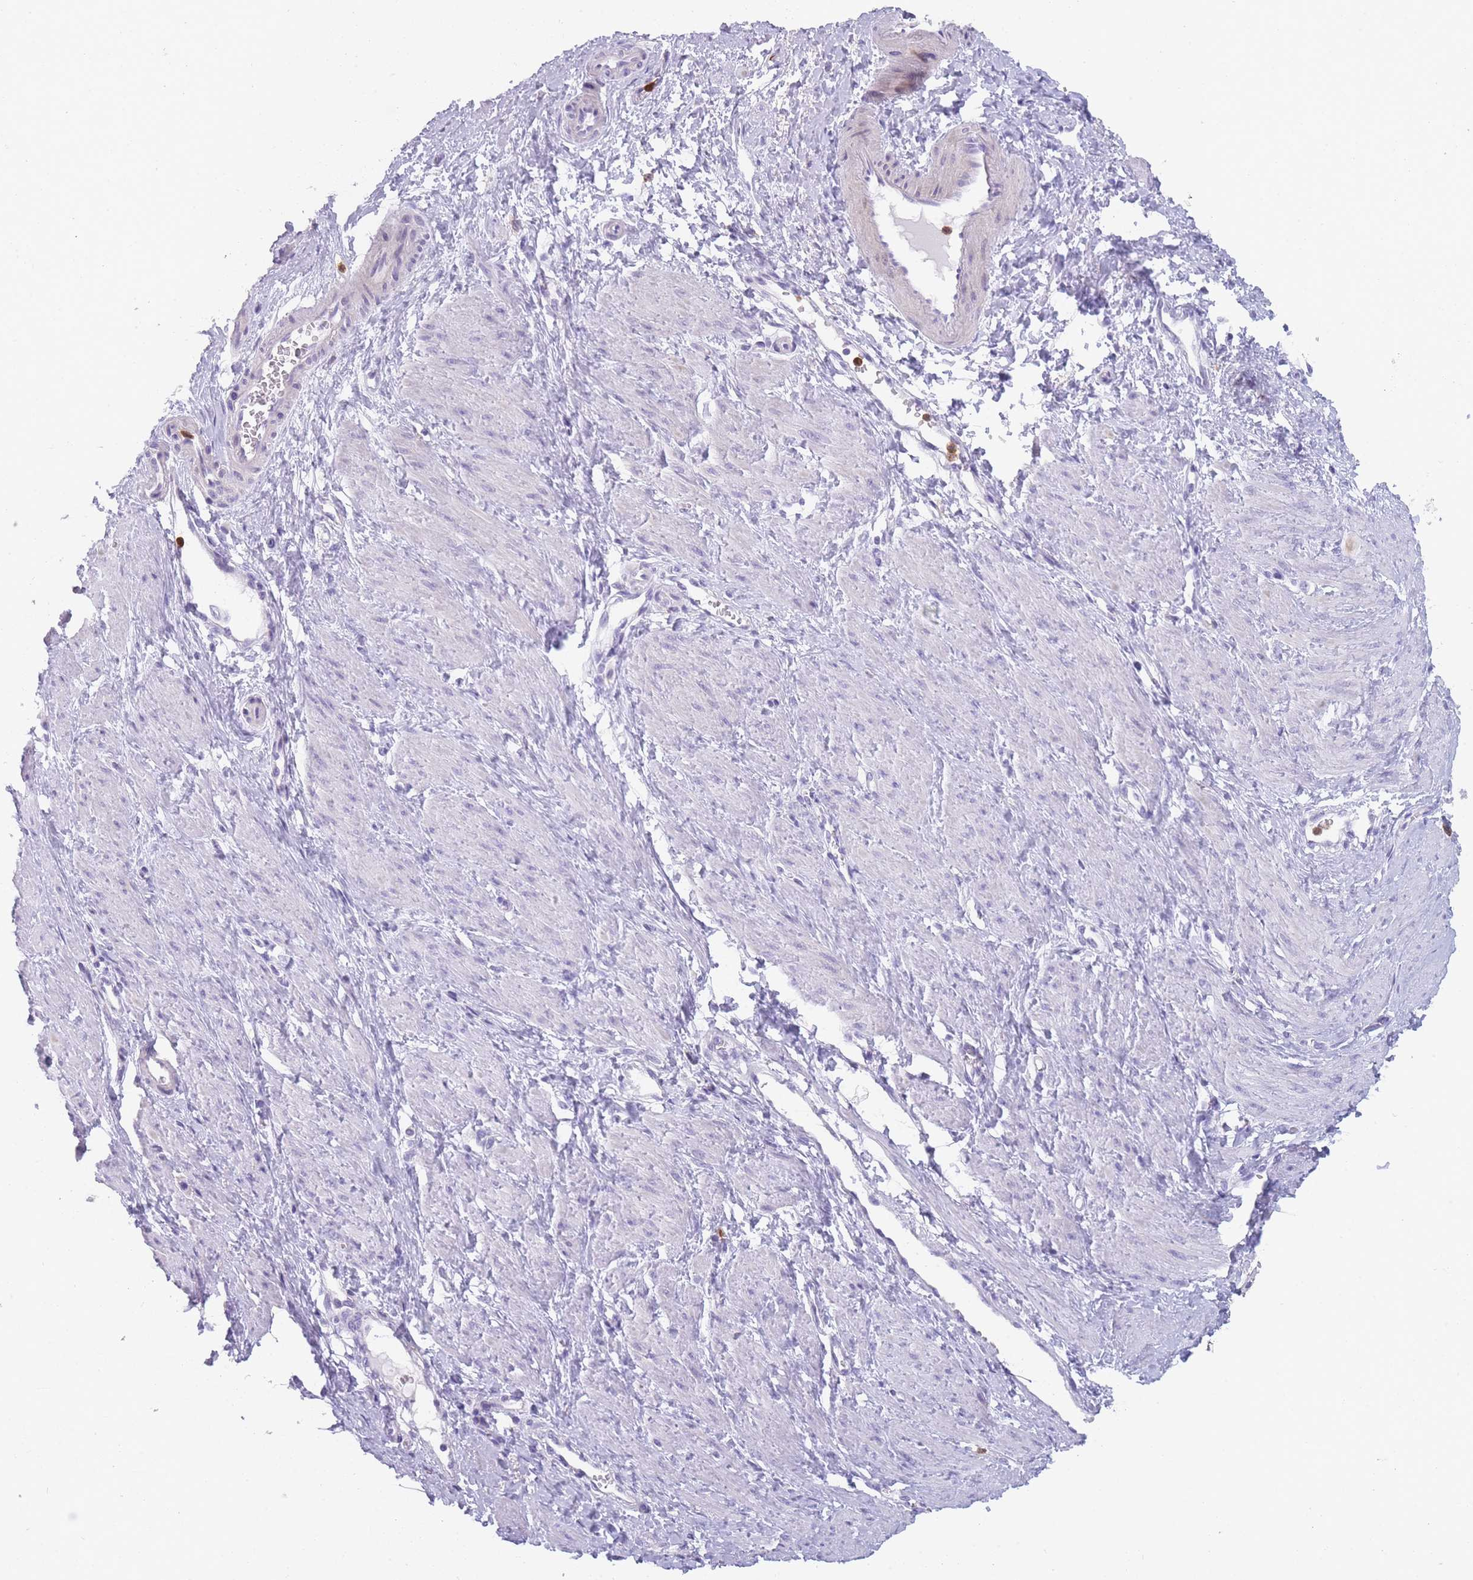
{"staining": {"intensity": "negative", "quantity": "none", "location": "none"}, "tissue": "smooth muscle", "cell_type": "Smooth muscle cells", "image_type": "normal", "snomed": [{"axis": "morphology", "description": "Normal tissue, NOS"}, {"axis": "topography", "description": "Smooth muscle"}, {"axis": "topography", "description": "Uterus"}], "caption": "IHC photomicrograph of normal smooth muscle stained for a protein (brown), which exhibits no positivity in smooth muscle cells. (Brightfield microscopy of DAB IHC at high magnification).", "gene": "CR1L", "patient": {"sex": "female", "age": 39}}